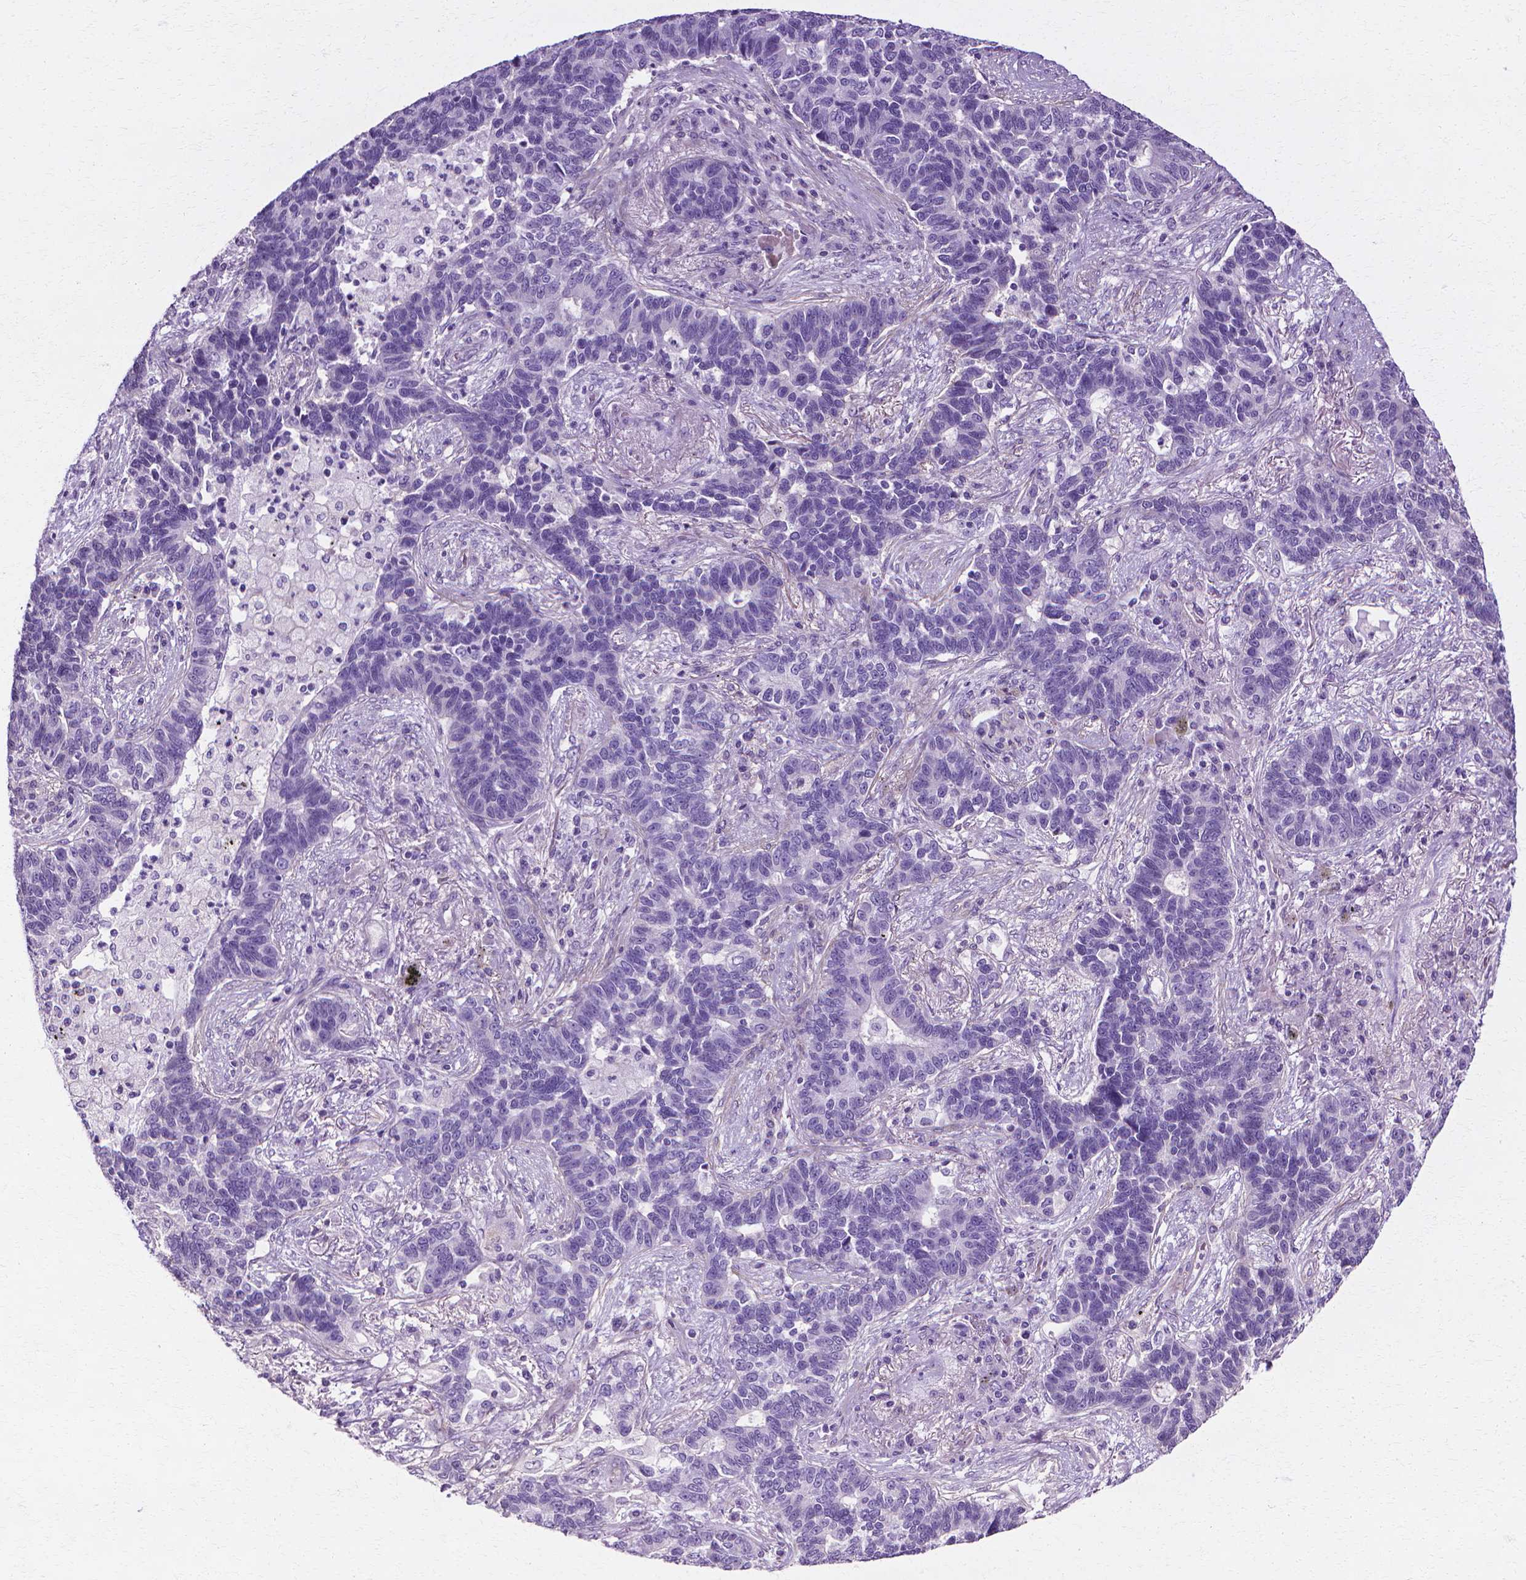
{"staining": {"intensity": "negative", "quantity": "none", "location": "none"}, "tissue": "lung cancer", "cell_type": "Tumor cells", "image_type": "cancer", "snomed": [{"axis": "morphology", "description": "Adenocarcinoma, NOS"}, {"axis": "topography", "description": "Lung"}], "caption": "This is an IHC photomicrograph of human lung adenocarcinoma. There is no positivity in tumor cells.", "gene": "CFAP157", "patient": {"sex": "female", "age": 57}}